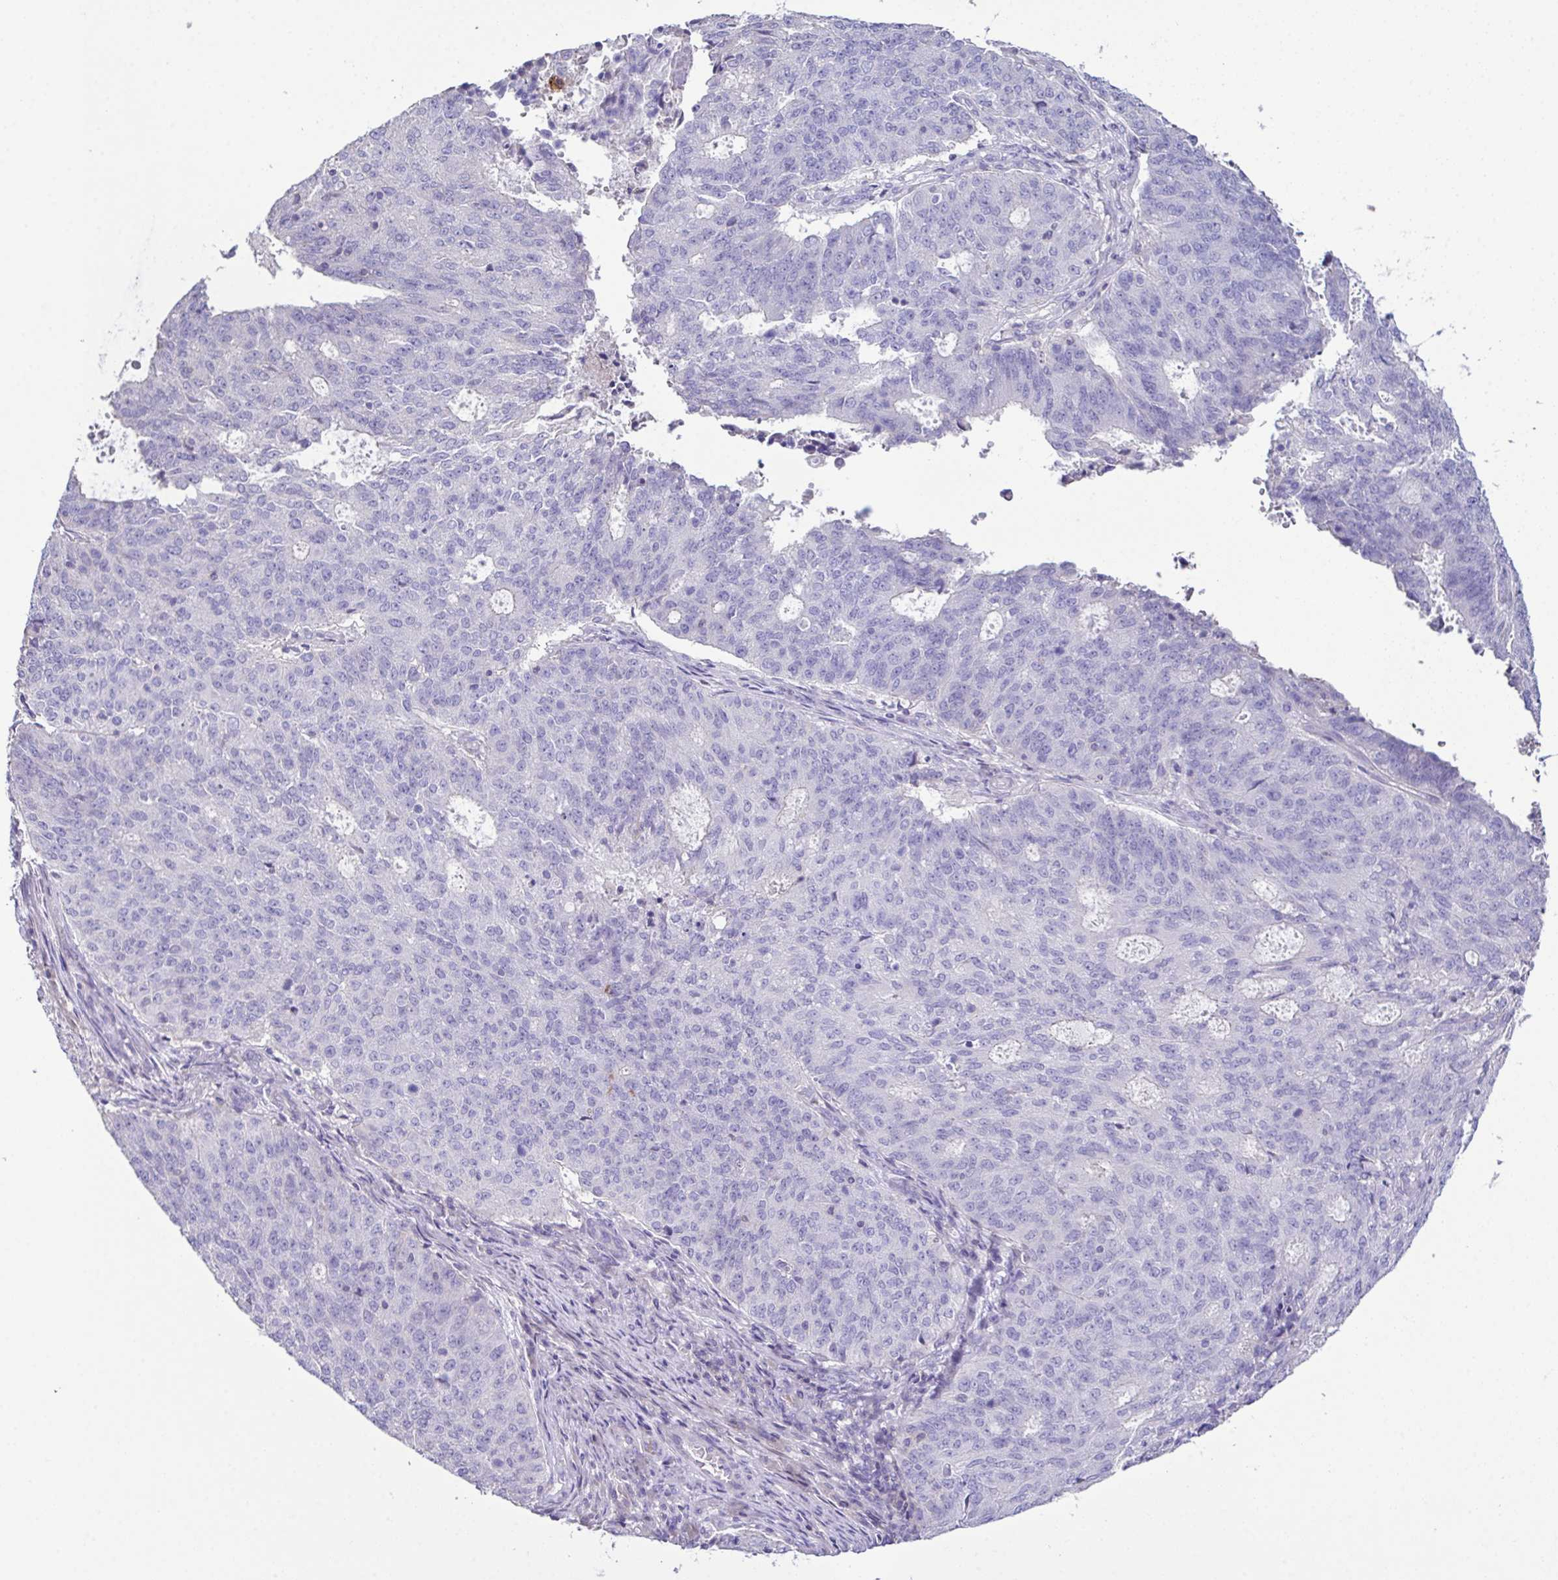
{"staining": {"intensity": "negative", "quantity": "none", "location": "none"}, "tissue": "endometrial cancer", "cell_type": "Tumor cells", "image_type": "cancer", "snomed": [{"axis": "morphology", "description": "Adenocarcinoma, NOS"}, {"axis": "topography", "description": "Endometrium"}], "caption": "Immunohistochemistry photomicrograph of endometrial cancer stained for a protein (brown), which shows no expression in tumor cells.", "gene": "MARCO", "patient": {"sex": "female", "age": 82}}